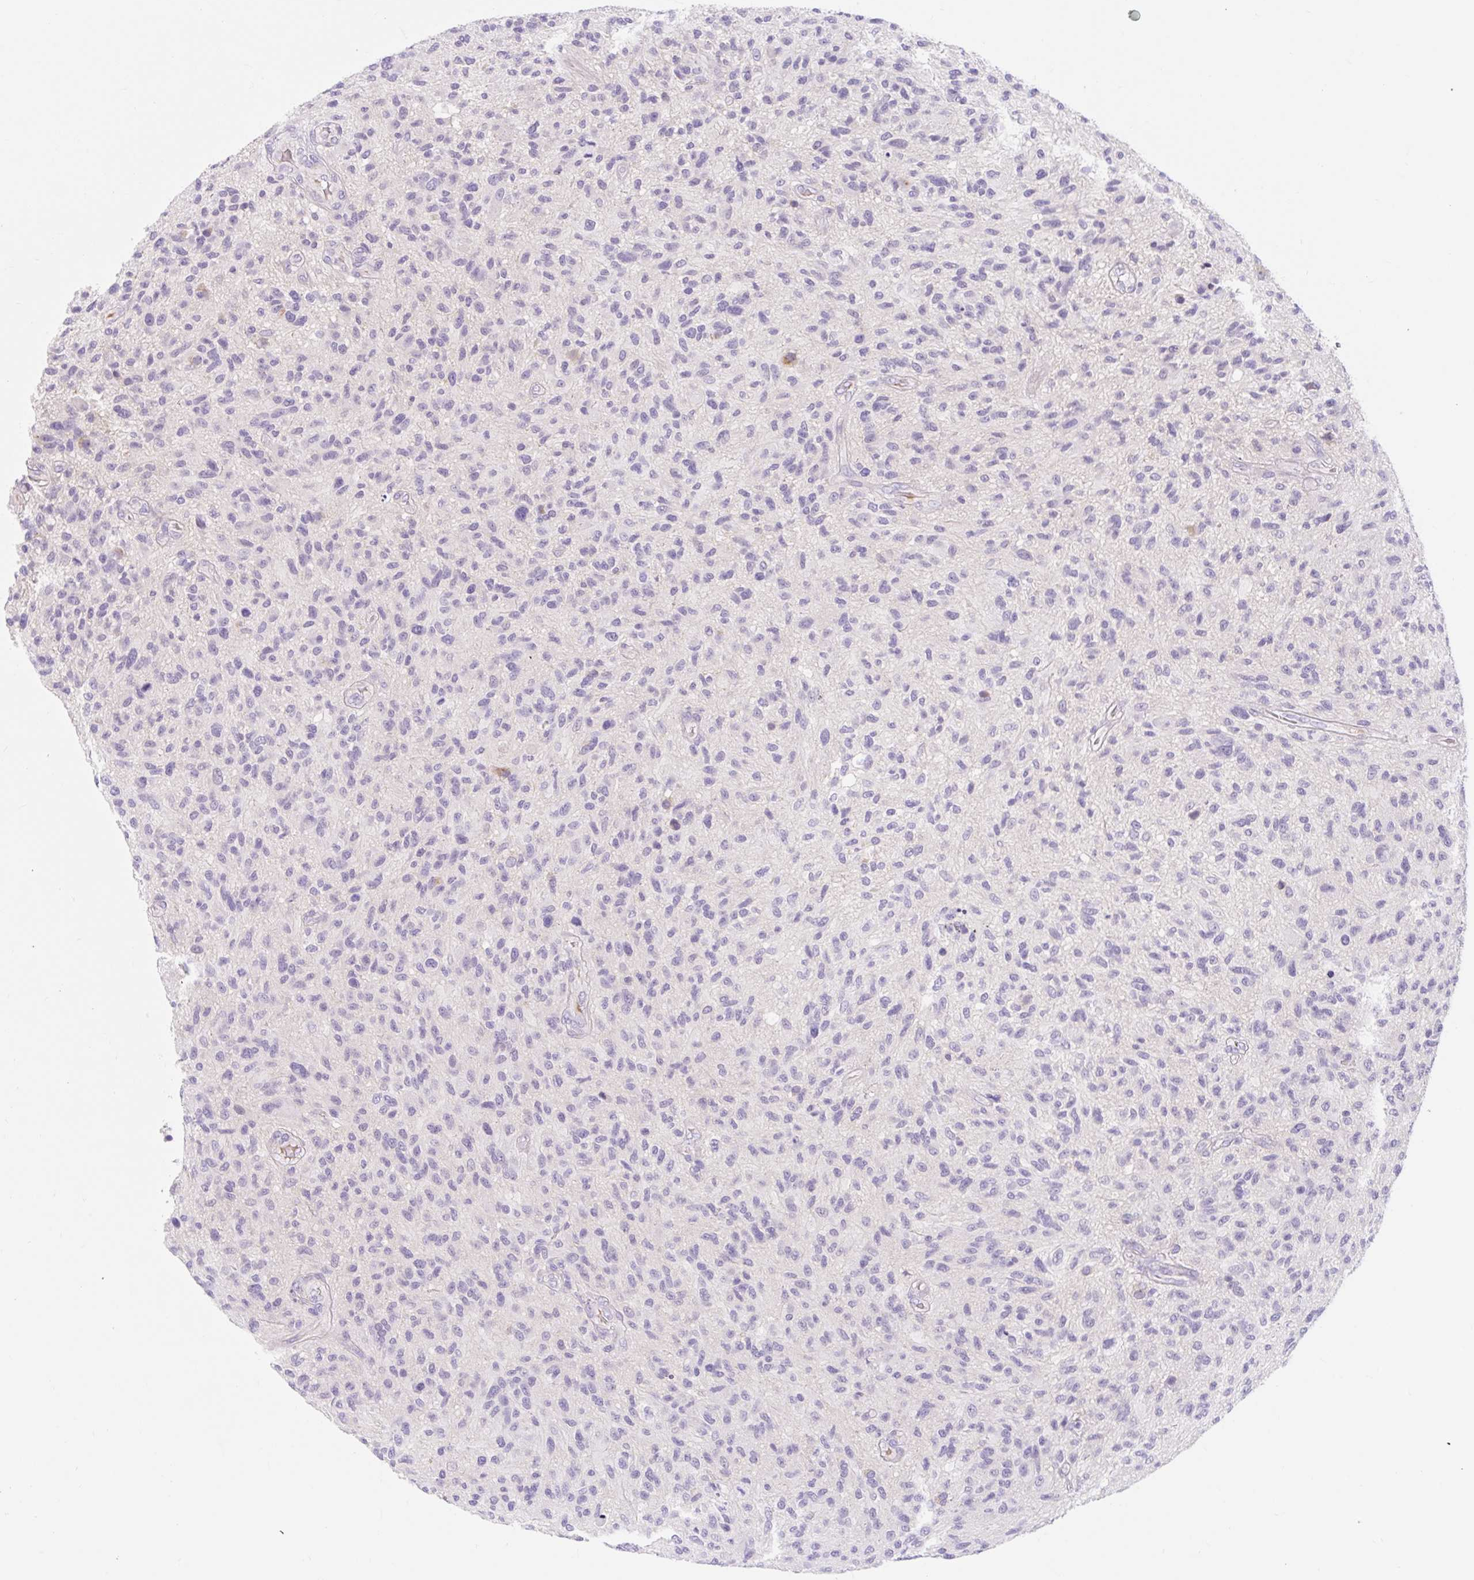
{"staining": {"intensity": "negative", "quantity": "none", "location": "none"}, "tissue": "glioma", "cell_type": "Tumor cells", "image_type": "cancer", "snomed": [{"axis": "morphology", "description": "Glioma, malignant, High grade"}, {"axis": "topography", "description": "Brain"}], "caption": "Immunohistochemistry micrograph of glioma stained for a protein (brown), which exhibits no positivity in tumor cells. Brightfield microscopy of IHC stained with DAB (3,3'-diaminobenzidine) (brown) and hematoxylin (blue), captured at high magnification.", "gene": "SLC28A1", "patient": {"sex": "male", "age": 47}}